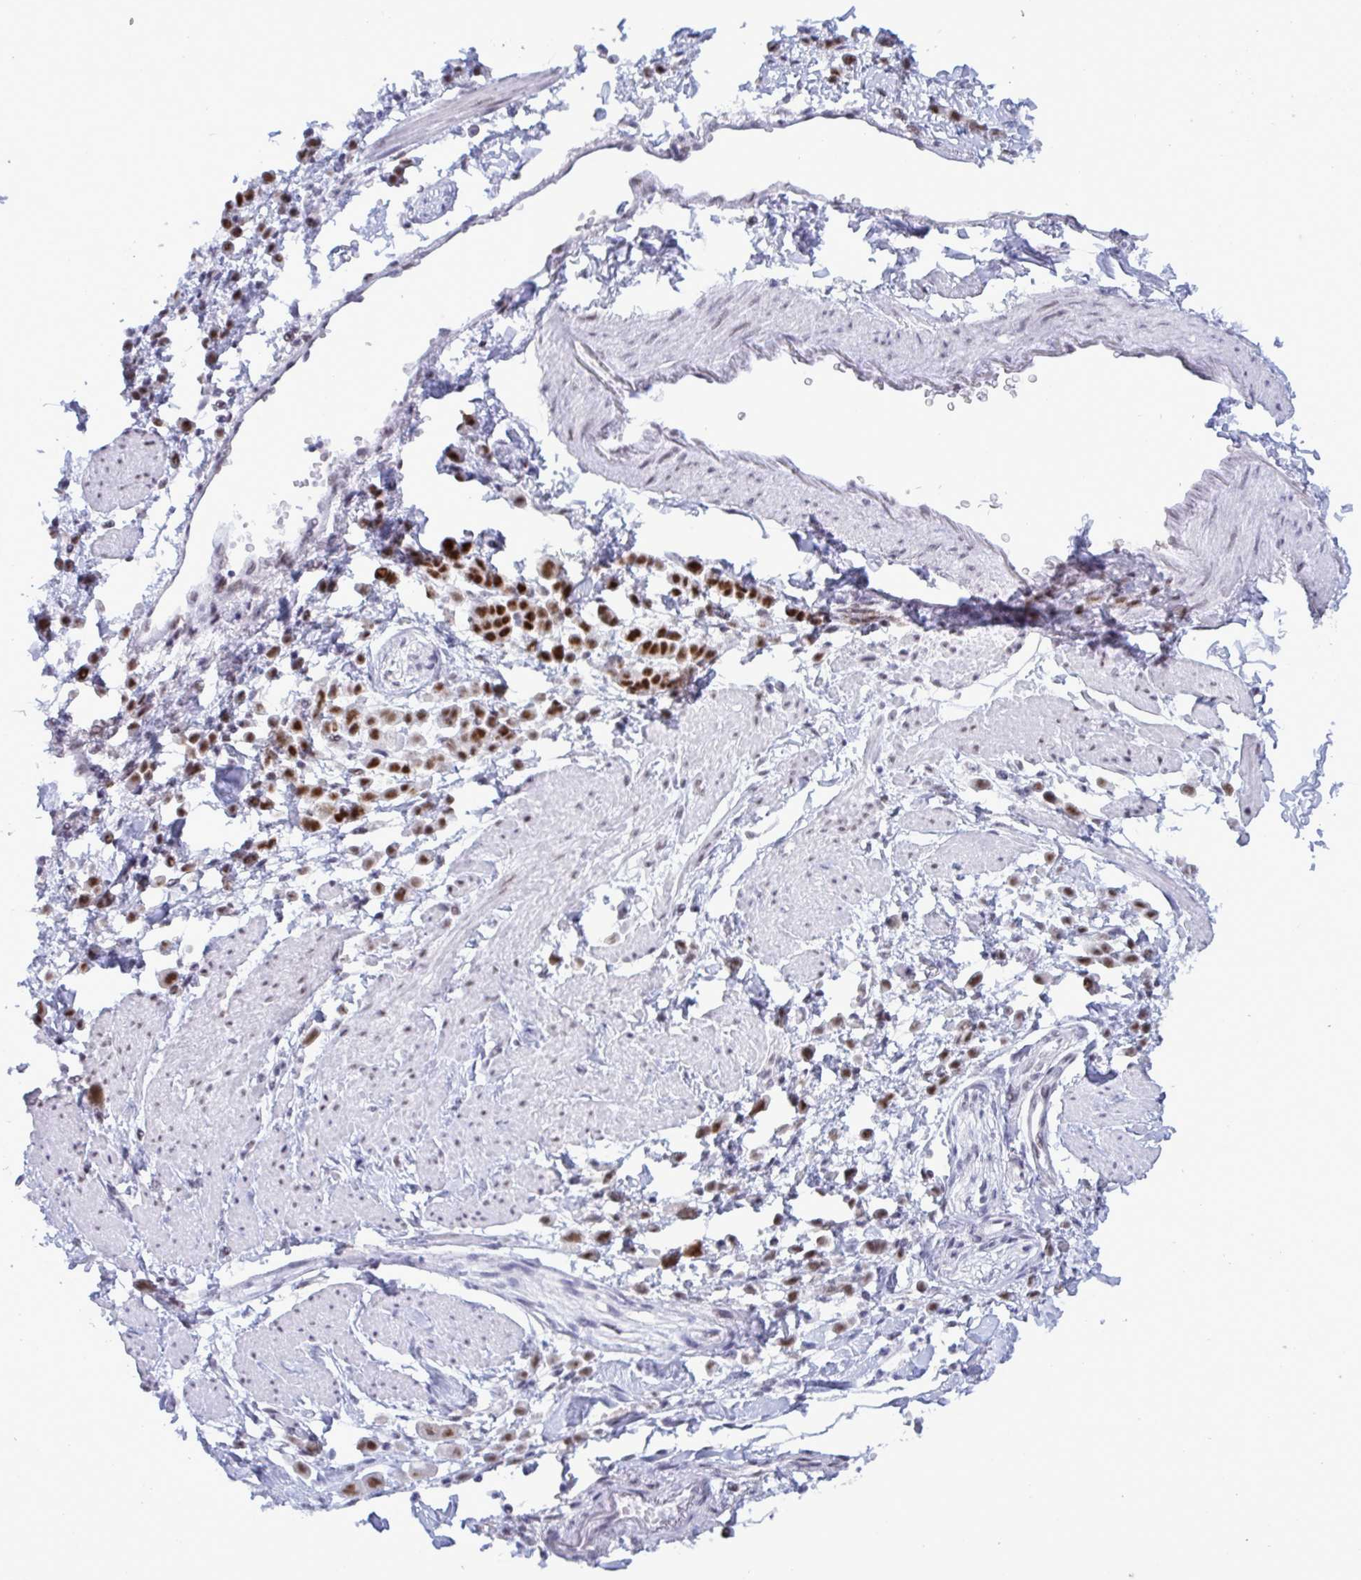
{"staining": {"intensity": "strong", "quantity": ">75%", "location": "nuclear"}, "tissue": "pancreatic cancer", "cell_type": "Tumor cells", "image_type": "cancer", "snomed": [{"axis": "morphology", "description": "Normal tissue, NOS"}, {"axis": "morphology", "description": "Adenocarcinoma, NOS"}, {"axis": "topography", "description": "Pancreas"}], "caption": "High-magnification brightfield microscopy of pancreatic cancer (adenocarcinoma) stained with DAB (brown) and counterstained with hematoxylin (blue). tumor cells exhibit strong nuclear staining is identified in approximately>75% of cells. The staining was performed using DAB, with brown indicating positive protein expression. Nuclei are stained blue with hematoxylin.", "gene": "PPP1R10", "patient": {"sex": "female", "age": 64}}